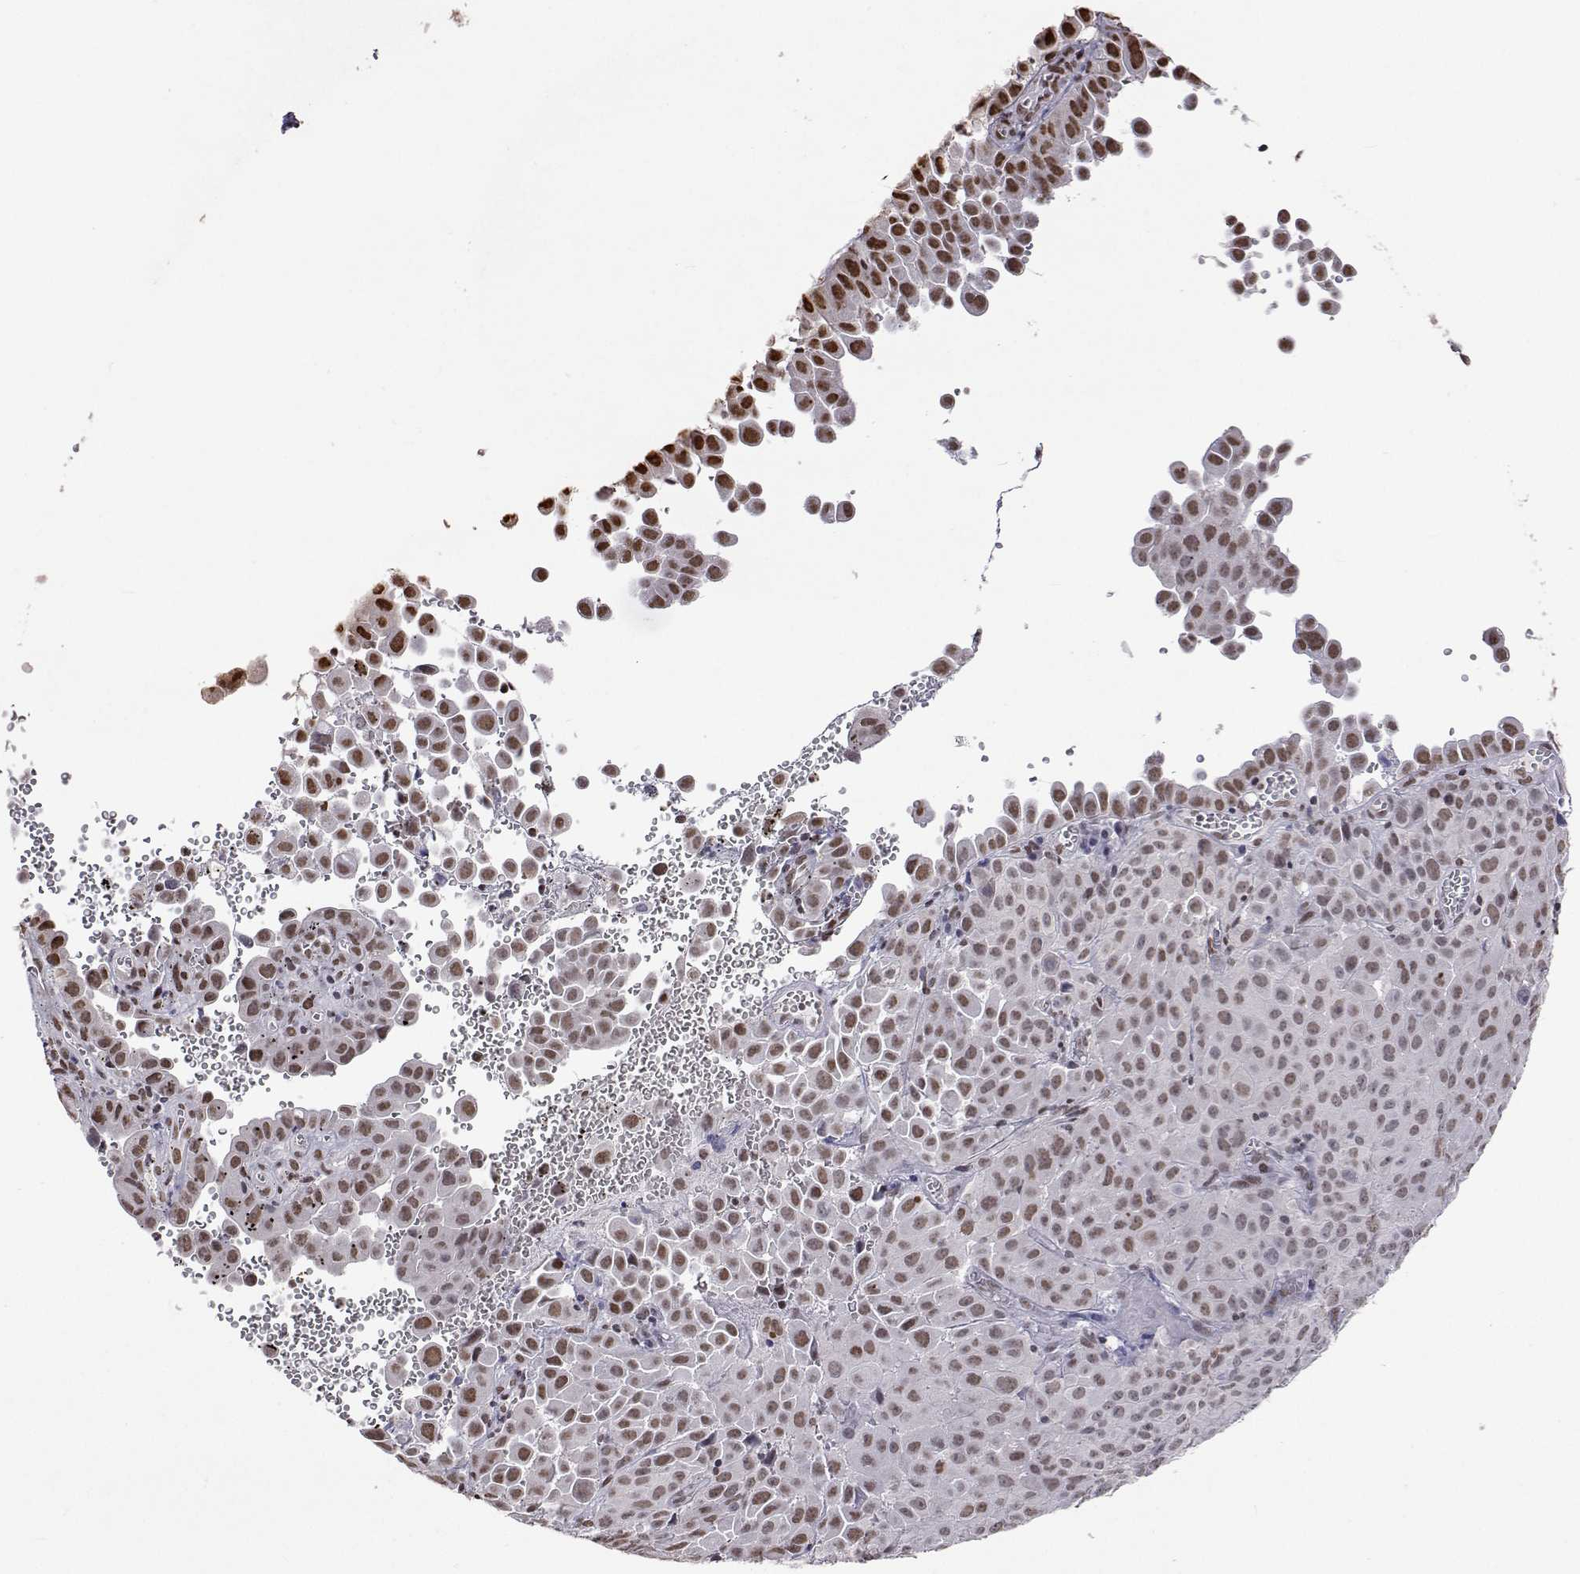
{"staining": {"intensity": "moderate", "quantity": ">75%", "location": "nuclear"}, "tissue": "cervical cancer", "cell_type": "Tumor cells", "image_type": "cancer", "snomed": [{"axis": "morphology", "description": "Squamous cell carcinoma, NOS"}, {"axis": "topography", "description": "Cervix"}], "caption": "An immunohistochemistry (IHC) histopathology image of tumor tissue is shown. Protein staining in brown shows moderate nuclear positivity in cervical squamous cell carcinoma within tumor cells.", "gene": "HNRNPA0", "patient": {"sex": "female", "age": 55}}